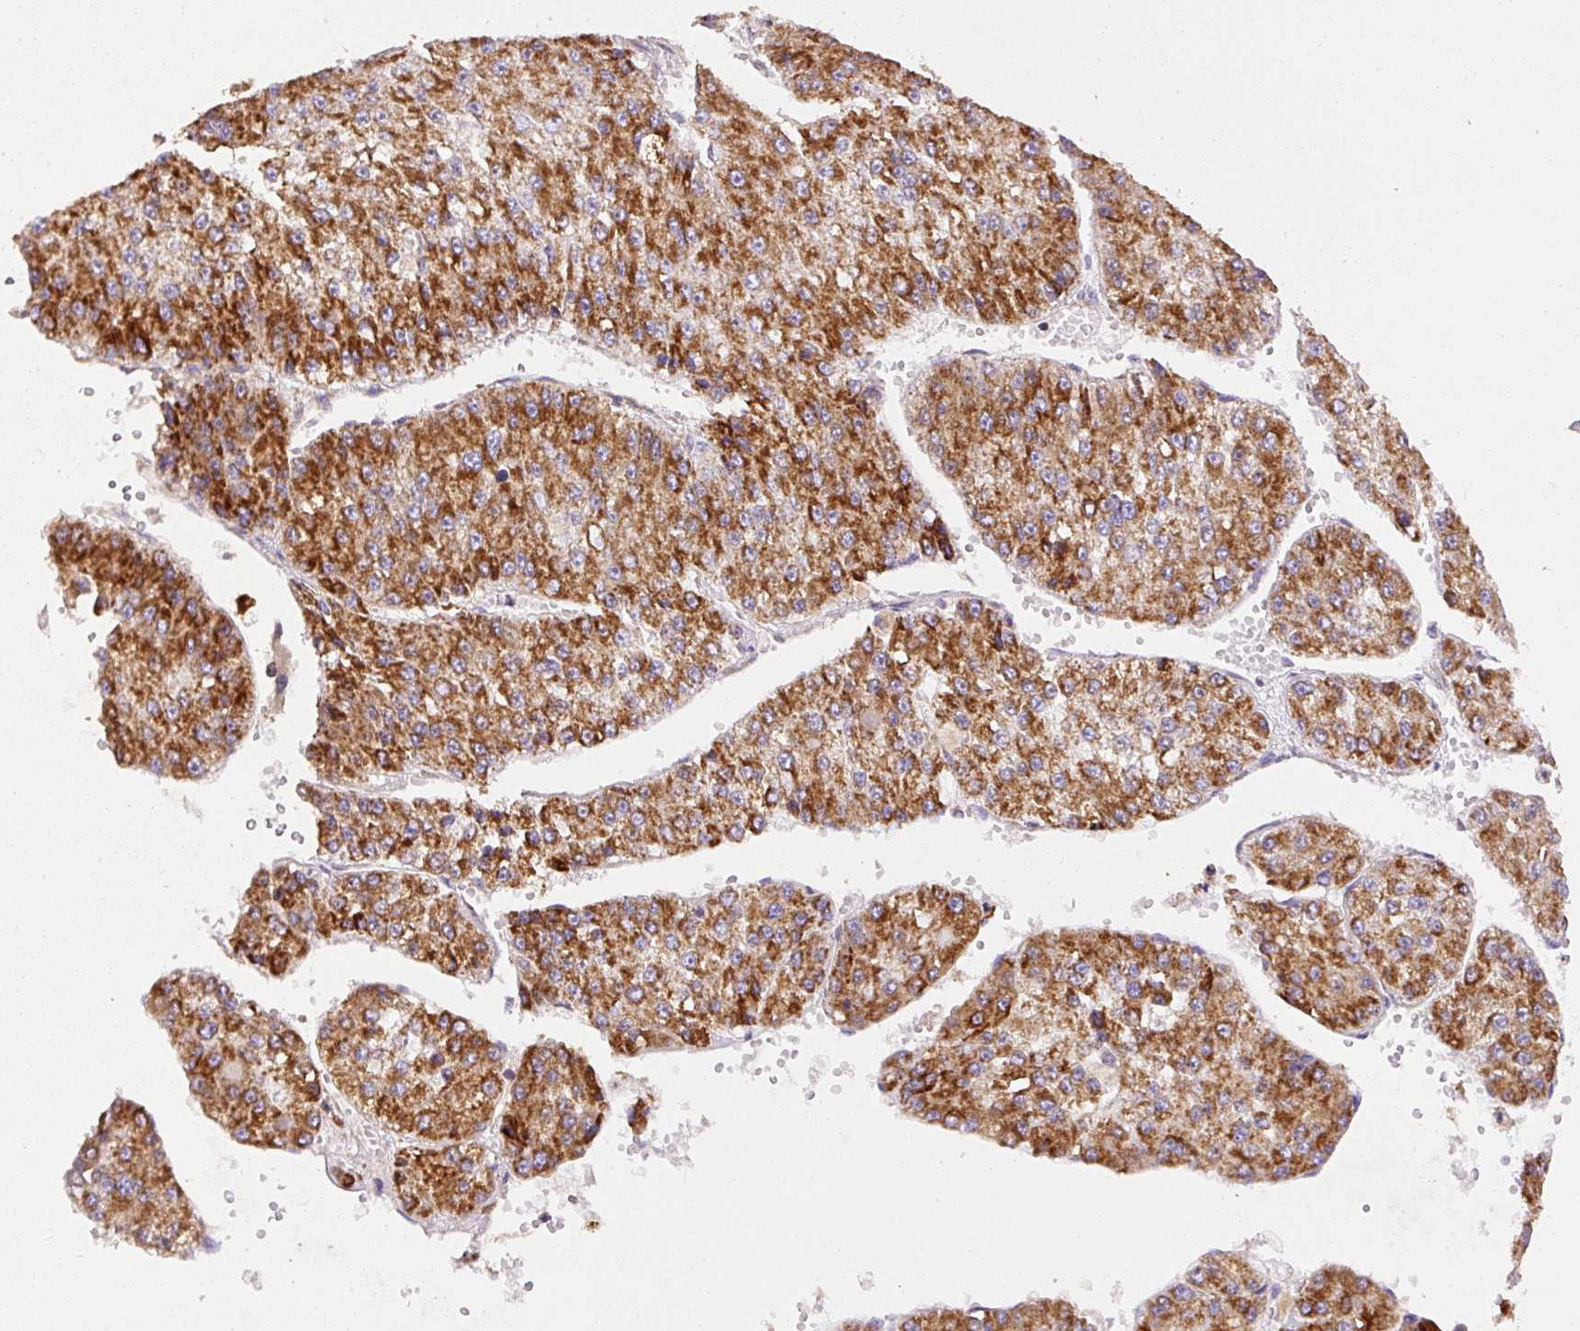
{"staining": {"intensity": "strong", "quantity": ">75%", "location": "cytoplasmic/membranous"}, "tissue": "liver cancer", "cell_type": "Tumor cells", "image_type": "cancer", "snomed": [{"axis": "morphology", "description": "Carcinoma, Hepatocellular, NOS"}, {"axis": "topography", "description": "Liver"}], "caption": "Tumor cells reveal high levels of strong cytoplasmic/membranous positivity in approximately >75% of cells in human liver cancer.", "gene": "NDUFAF2", "patient": {"sex": "female", "age": 73}}